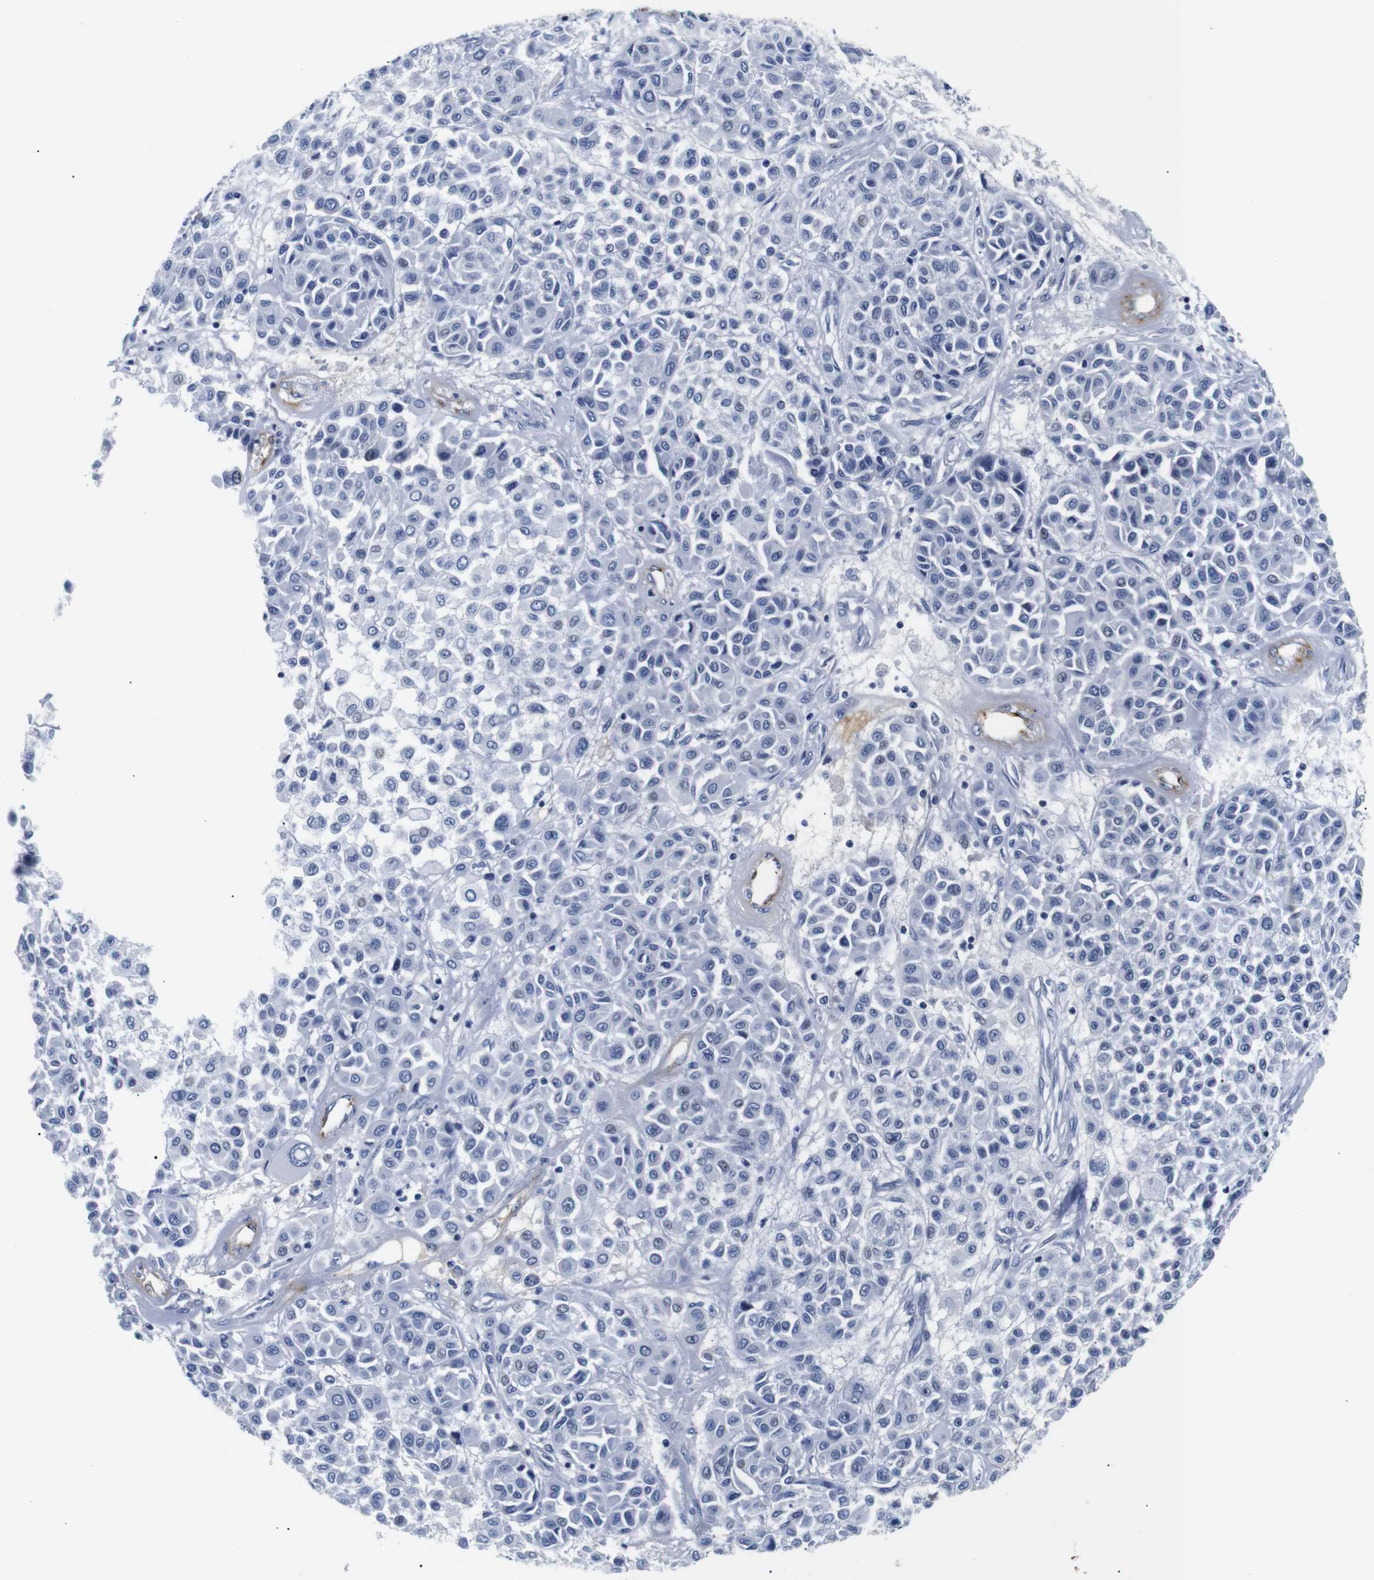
{"staining": {"intensity": "negative", "quantity": "none", "location": "none"}, "tissue": "melanoma", "cell_type": "Tumor cells", "image_type": "cancer", "snomed": [{"axis": "morphology", "description": "Malignant melanoma, Metastatic site"}, {"axis": "topography", "description": "Soft tissue"}], "caption": "This histopathology image is of malignant melanoma (metastatic site) stained with immunohistochemistry to label a protein in brown with the nuclei are counter-stained blue. There is no expression in tumor cells.", "gene": "MUC4", "patient": {"sex": "male", "age": 41}}